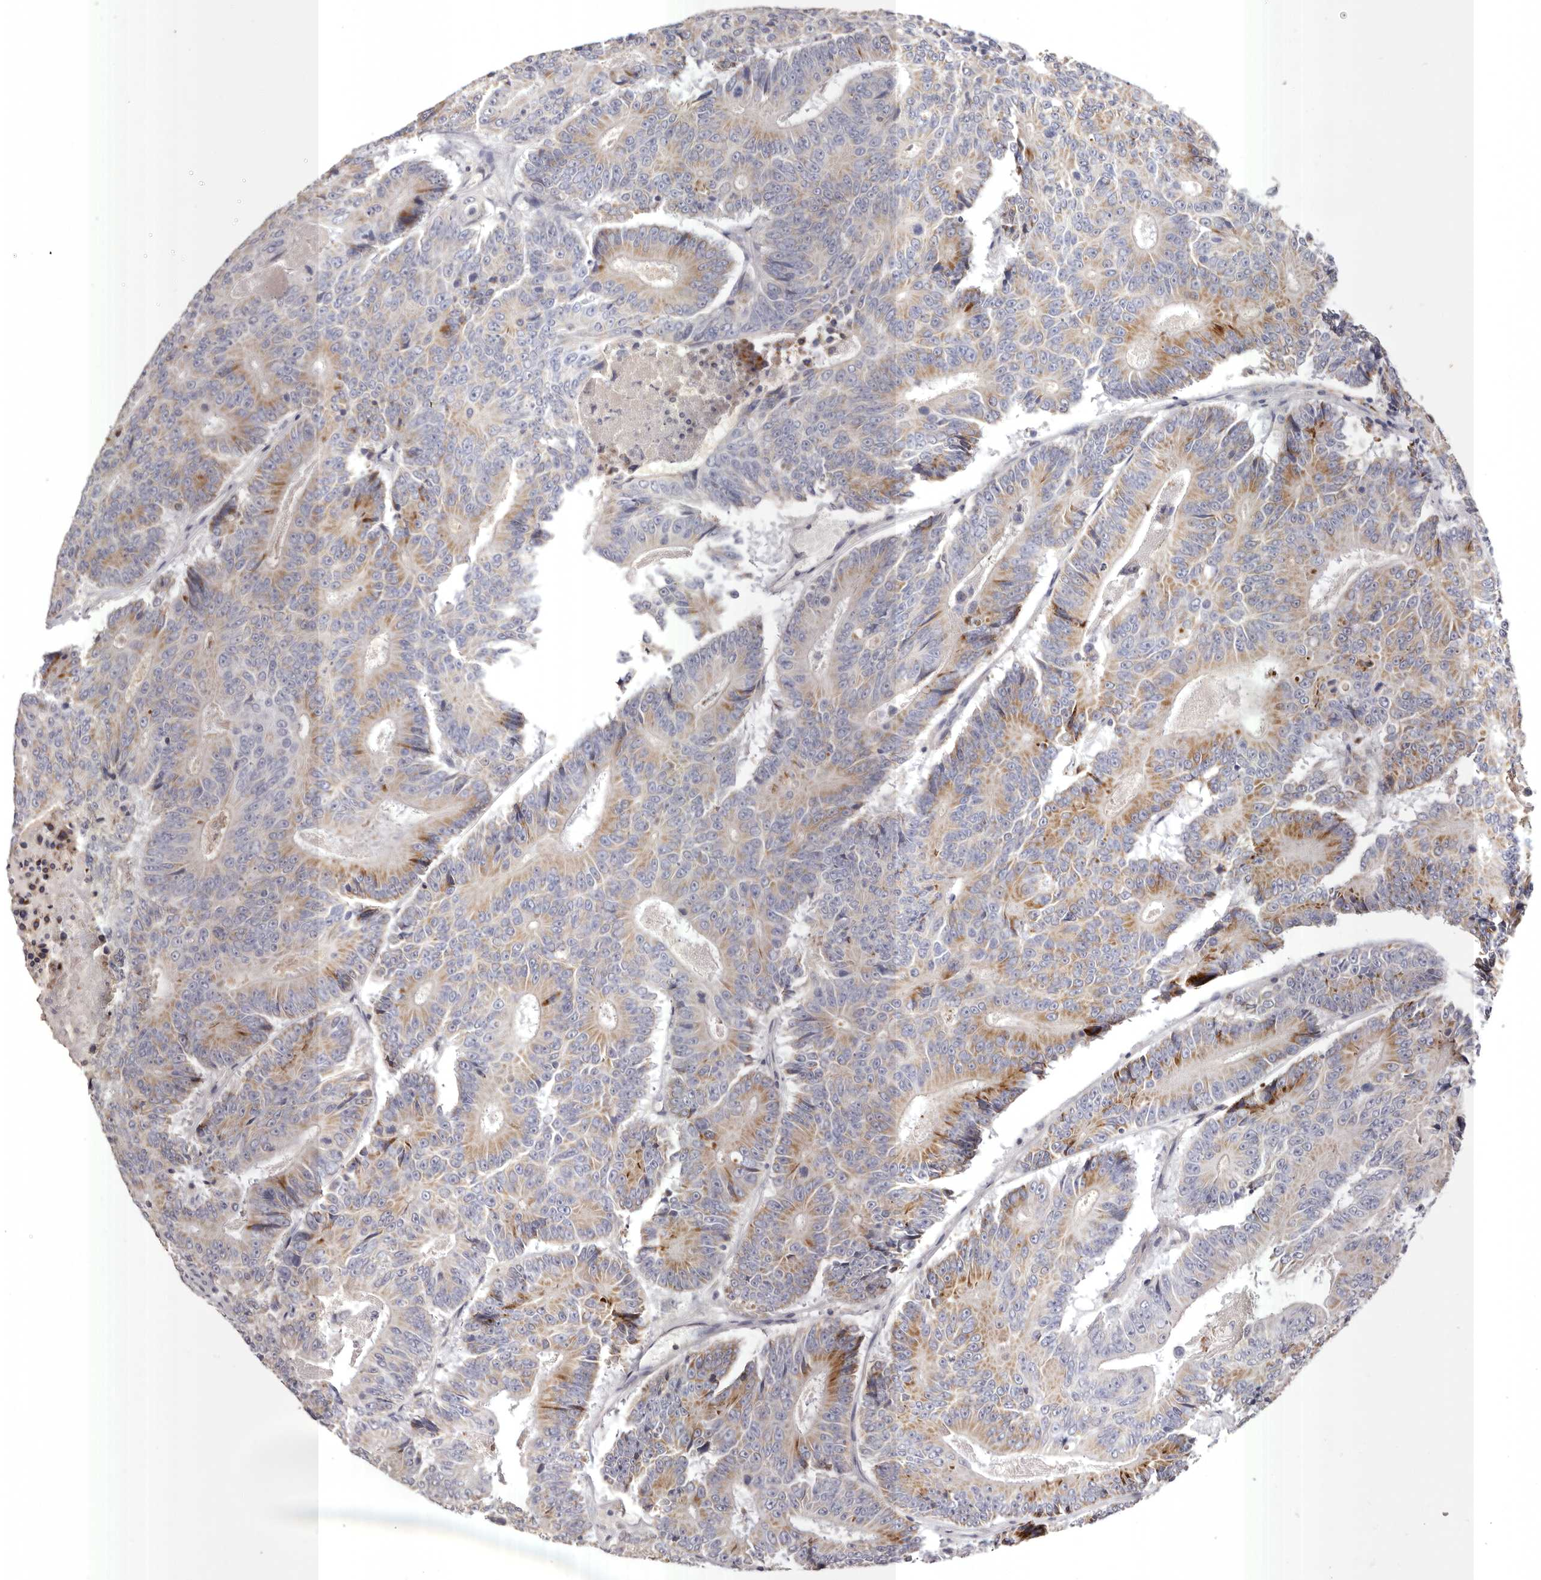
{"staining": {"intensity": "moderate", "quantity": "25%-75%", "location": "cytoplasmic/membranous"}, "tissue": "colorectal cancer", "cell_type": "Tumor cells", "image_type": "cancer", "snomed": [{"axis": "morphology", "description": "Adenocarcinoma, NOS"}, {"axis": "topography", "description": "Colon"}], "caption": "Human colorectal cancer stained with a protein marker reveals moderate staining in tumor cells.", "gene": "S1PR5", "patient": {"sex": "male", "age": 83}}